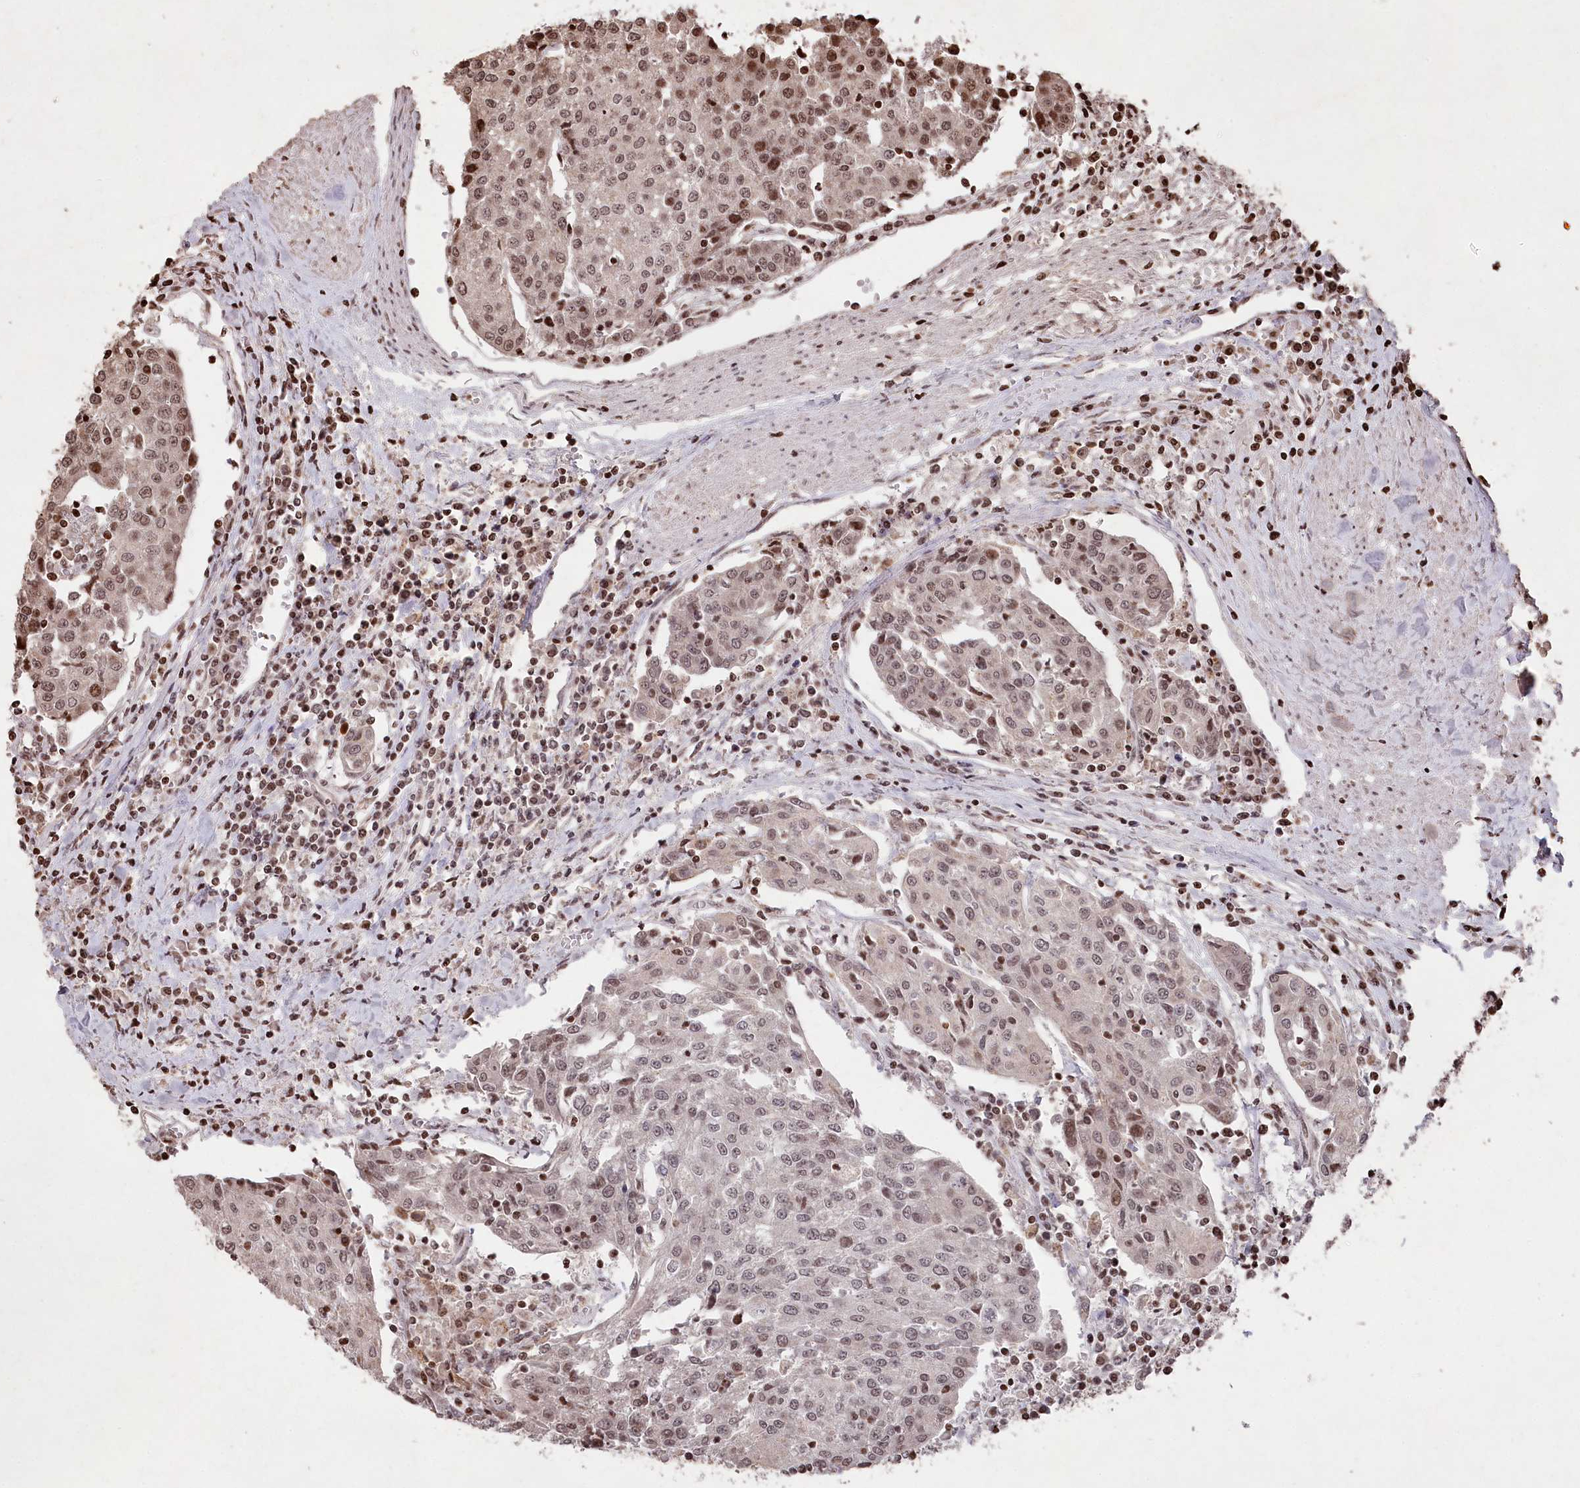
{"staining": {"intensity": "moderate", "quantity": ">75%", "location": "nuclear"}, "tissue": "urothelial cancer", "cell_type": "Tumor cells", "image_type": "cancer", "snomed": [{"axis": "morphology", "description": "Urothelial carcinoma, High grade"}, {"axis": "topography", "description": "Urinary bladder"}], "caption": "A medium amount of moderate nuclear positivity is identified in approximately >75% of tumor cells in high-grade urothelial carcinoma tissue.", "gene": "CCSER2", "patient": {"sex": "female", "age": 85}}